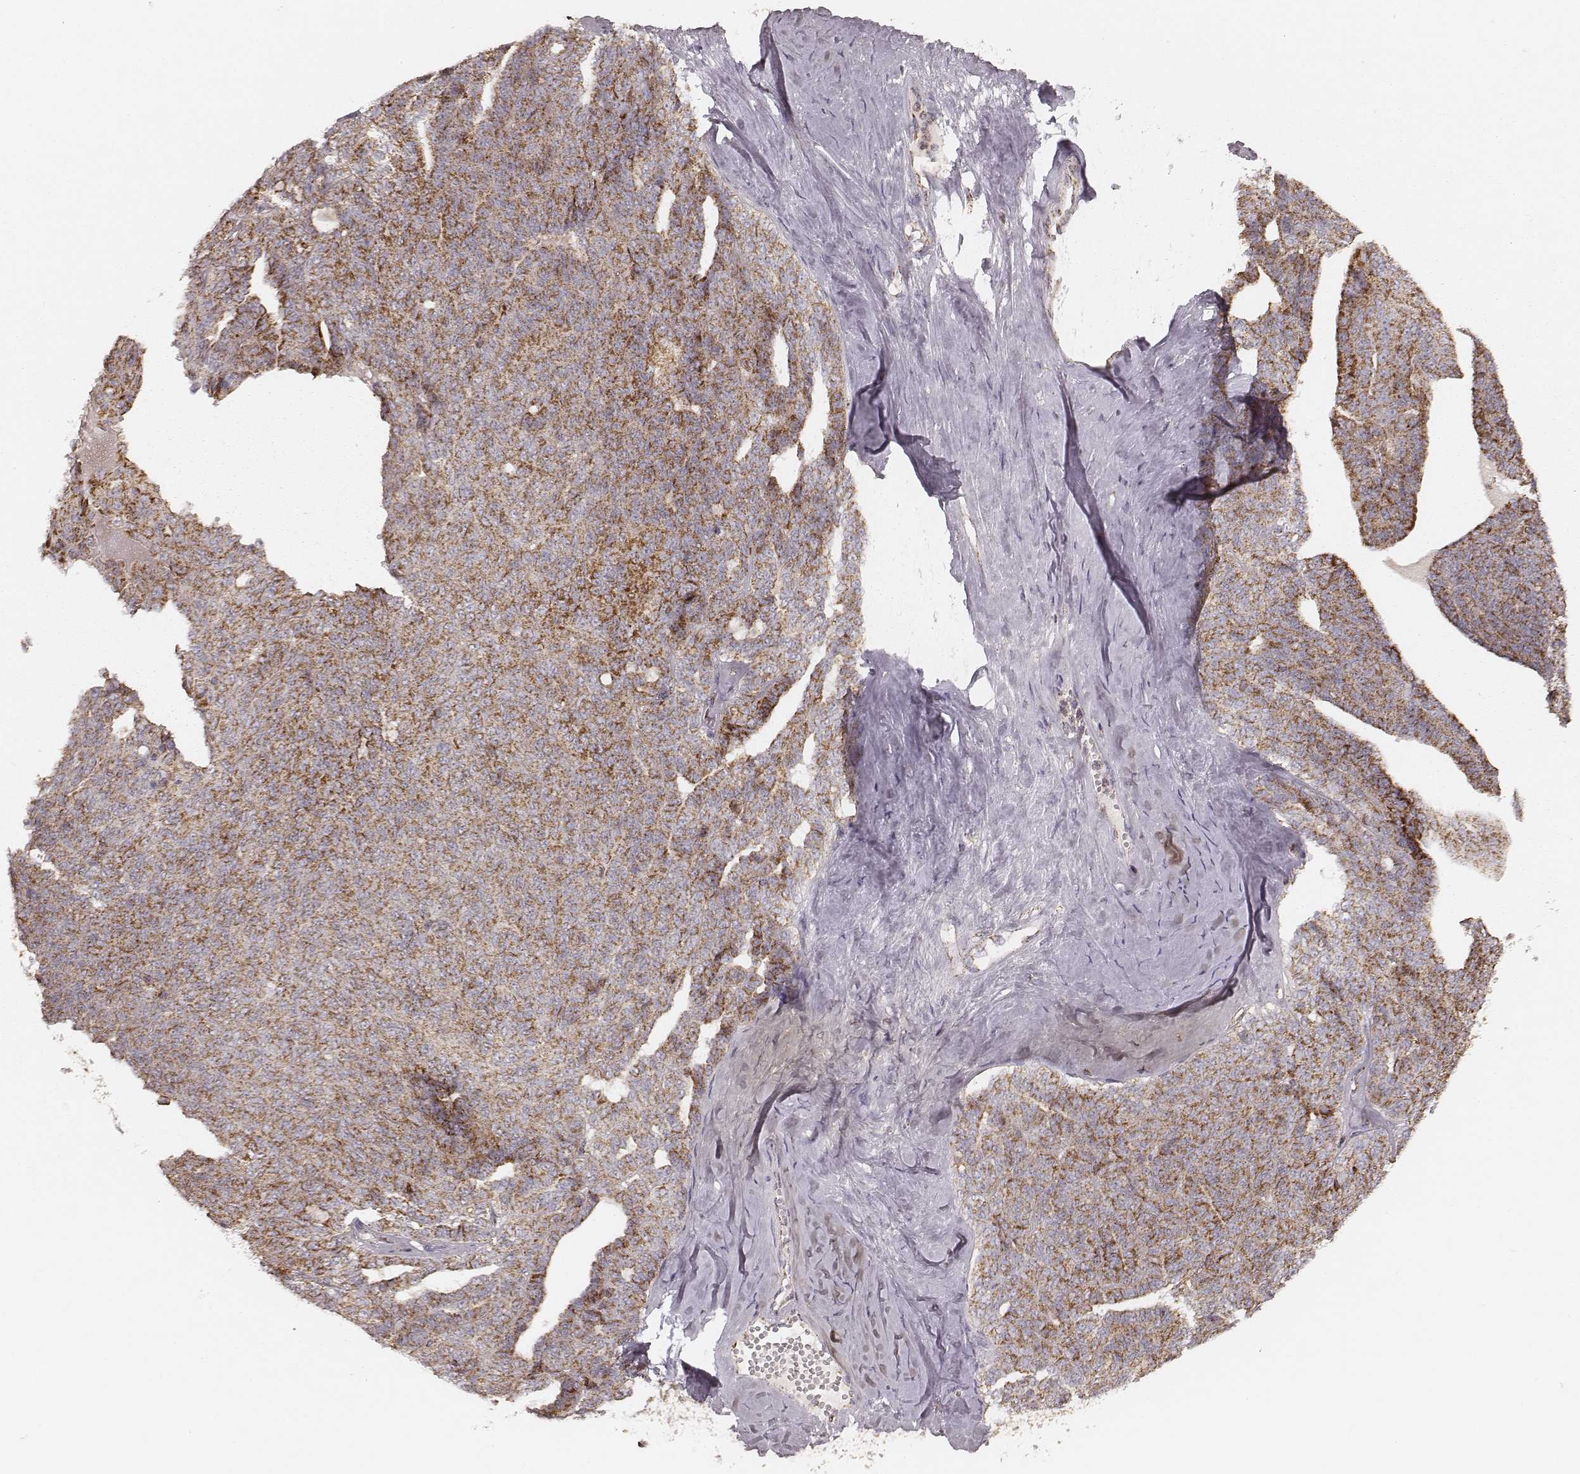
{"staining": {"intensity": "strong", "quantity": ">75%", "location": "cytoplasmic/membranous"}, "tissue": "ovarian cancer", "cell_type": "Tumor cells", "image_type": "cancer", "snomed": [{"axis": "morphology", "description": "Cystadenocarcinoma, serous, NOS"}, {"axis": "topography", "description": "Ovary"}], "caption": "This micrograph displays immunohistochemistry (IHC) staining of human ovarian cancer (serous cystadenocarcinoma), with high strong cytoplasmic/membranous expression in approximately >75% of tumor cells.", "gene": "CS", "patient": {"sex": "female", "age": 71}}